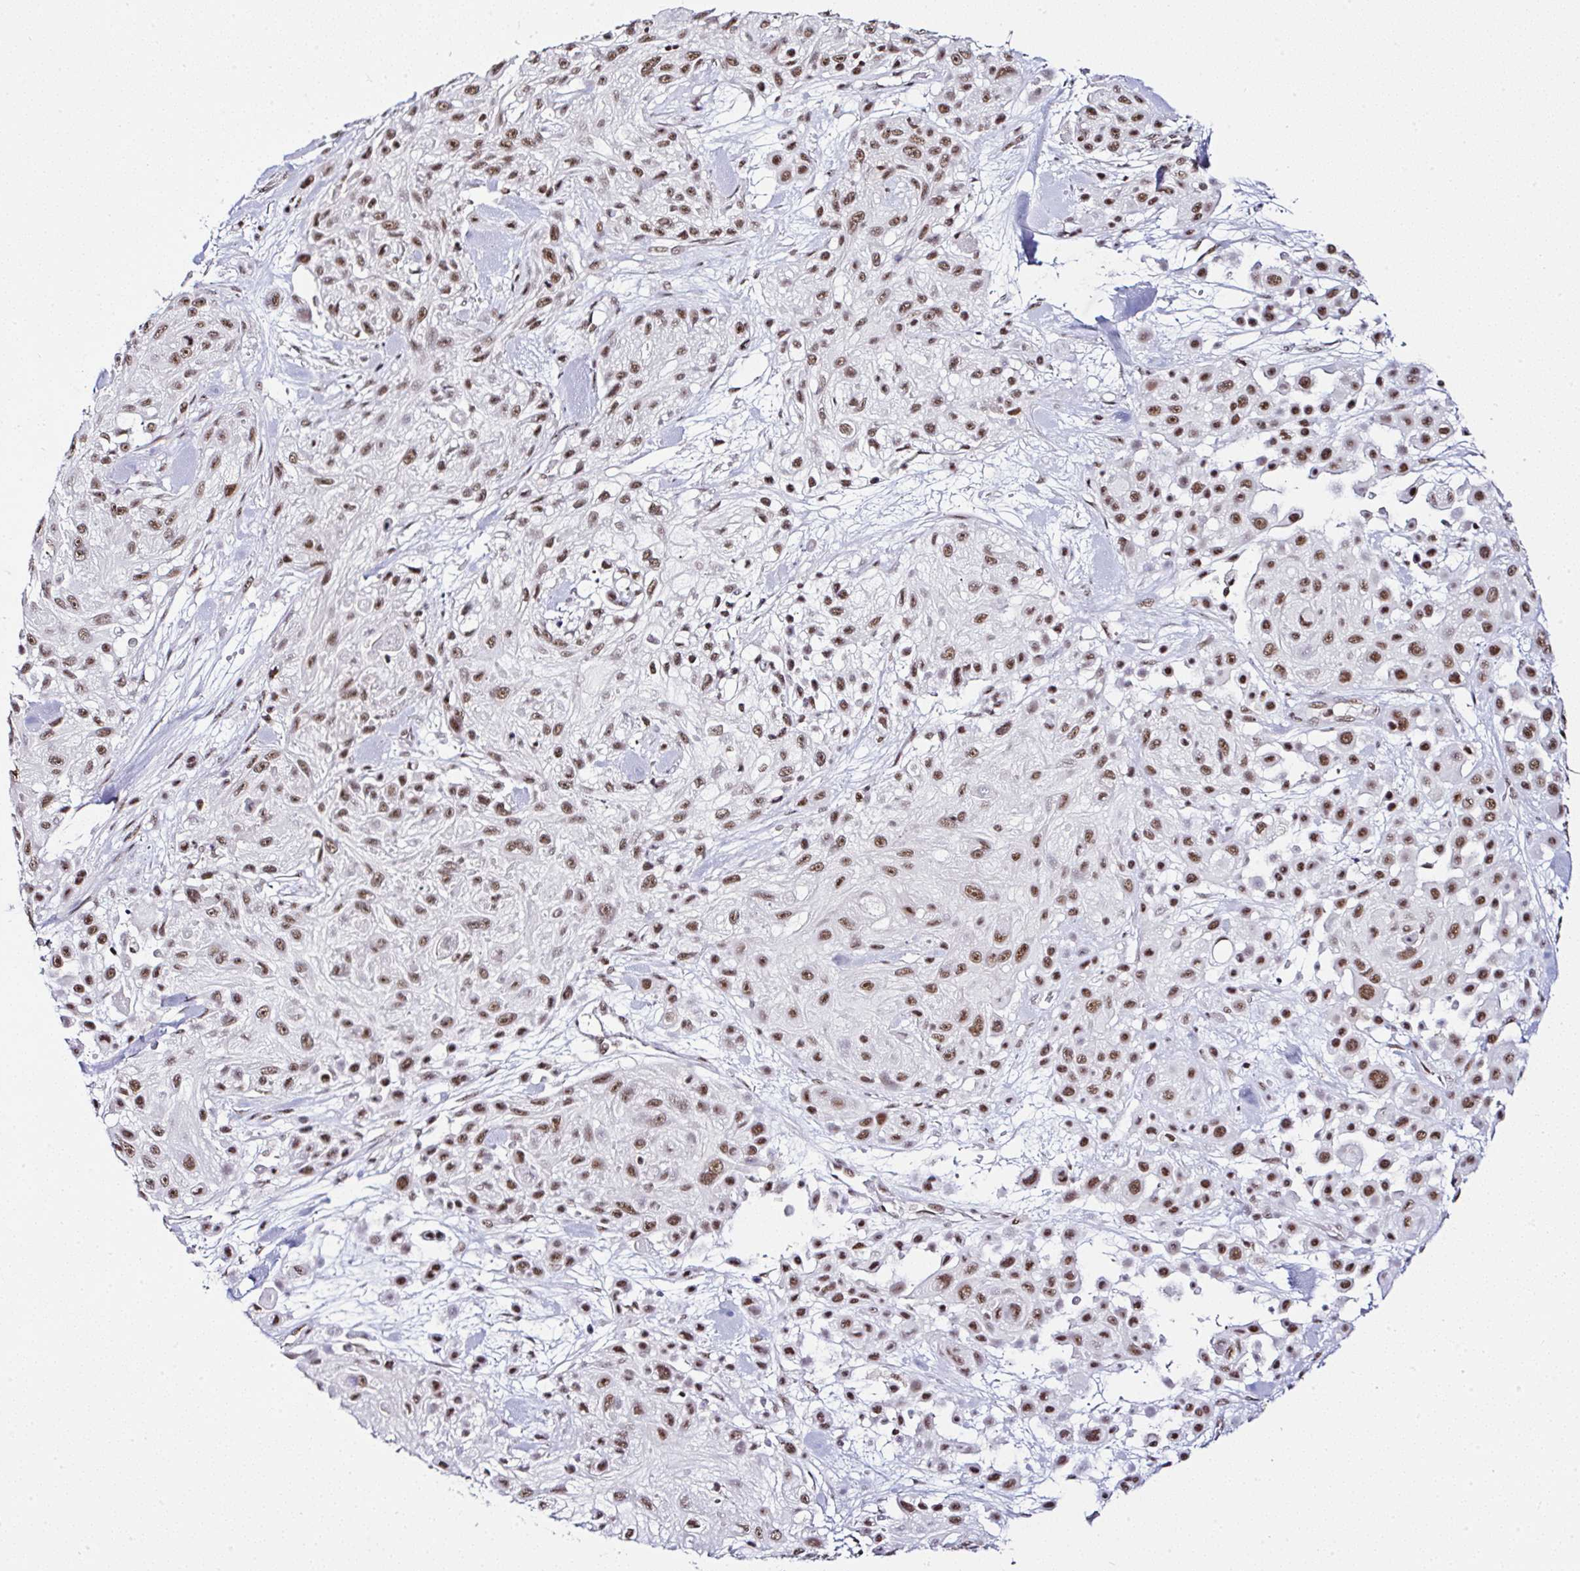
{"staining": {"intensity": "moderate", "quantity": ">75%", "location": "nuclear"}, "tissue": "skin cancer", "cell_type": "Tumor cells", "image_type": "cancer", "snomed": [{"axis": "morphology", "description": "Squamous cell carcinoma, NOS"}, {"axis": "topography", "description": "Skin"}], "caption": "Immunohistochemical staining of skin cancer shows moderate nuclear protein staining in approximately >75% of tumor cells.", "gene": "PTPN2", "patient": {"sex": "male", "age": 67}}